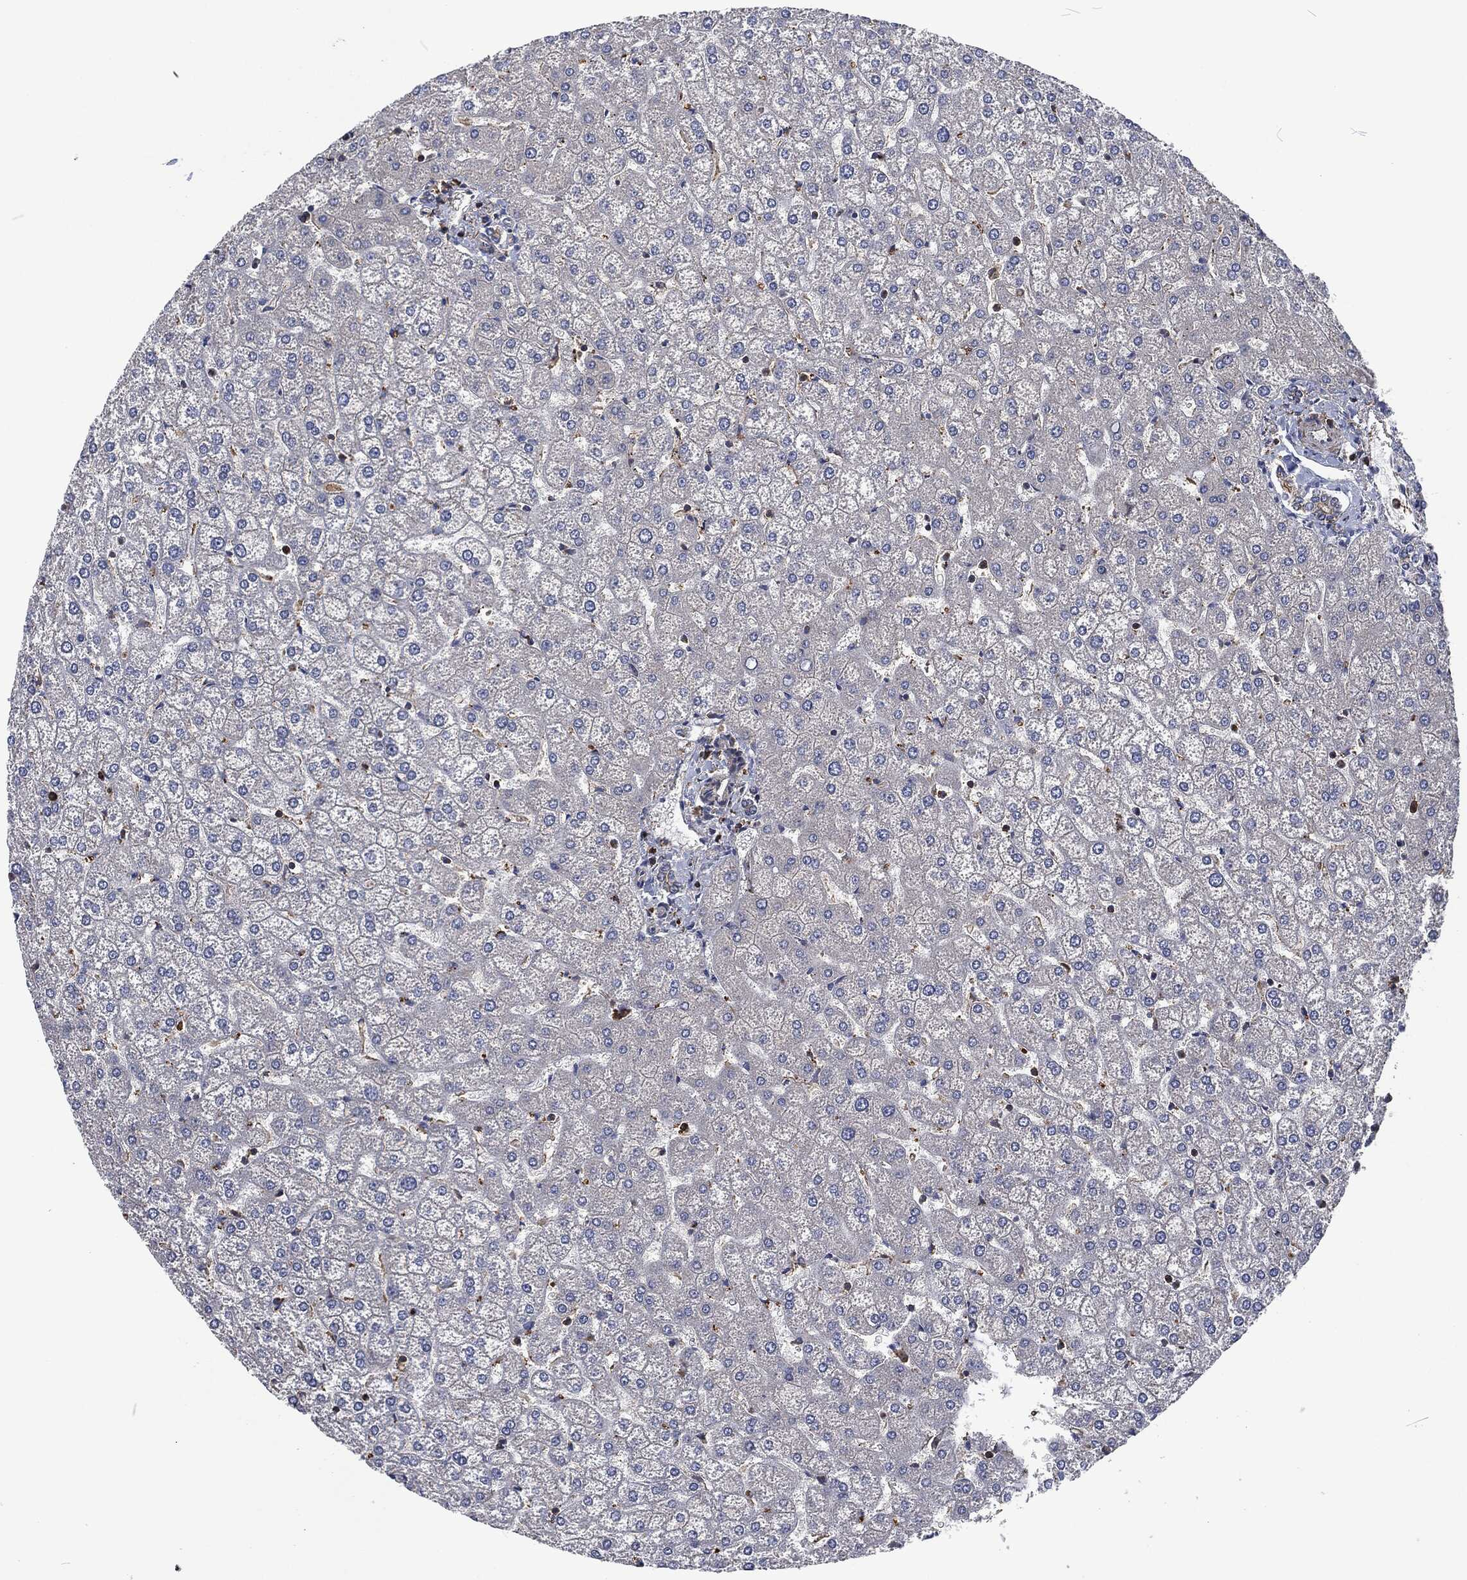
{"staining": {"intensity": "negative", "quantity": "none", "location": "none"}, "tissue": "liver", "cell_type": "Cholangiocytes", "image_type": "normal", "snomed": [{"axis": "morphology", "description": "Normal tissue, NOS"}, {"axis": "topography", "description": "Liver"}], "caption": "An image of human liver is negative for staining in cholangiocytes. (IHC, brightfield microscopy, high magnification).", "gene": "LGALS9", "patient": {"sex": "female", "age": 32}}